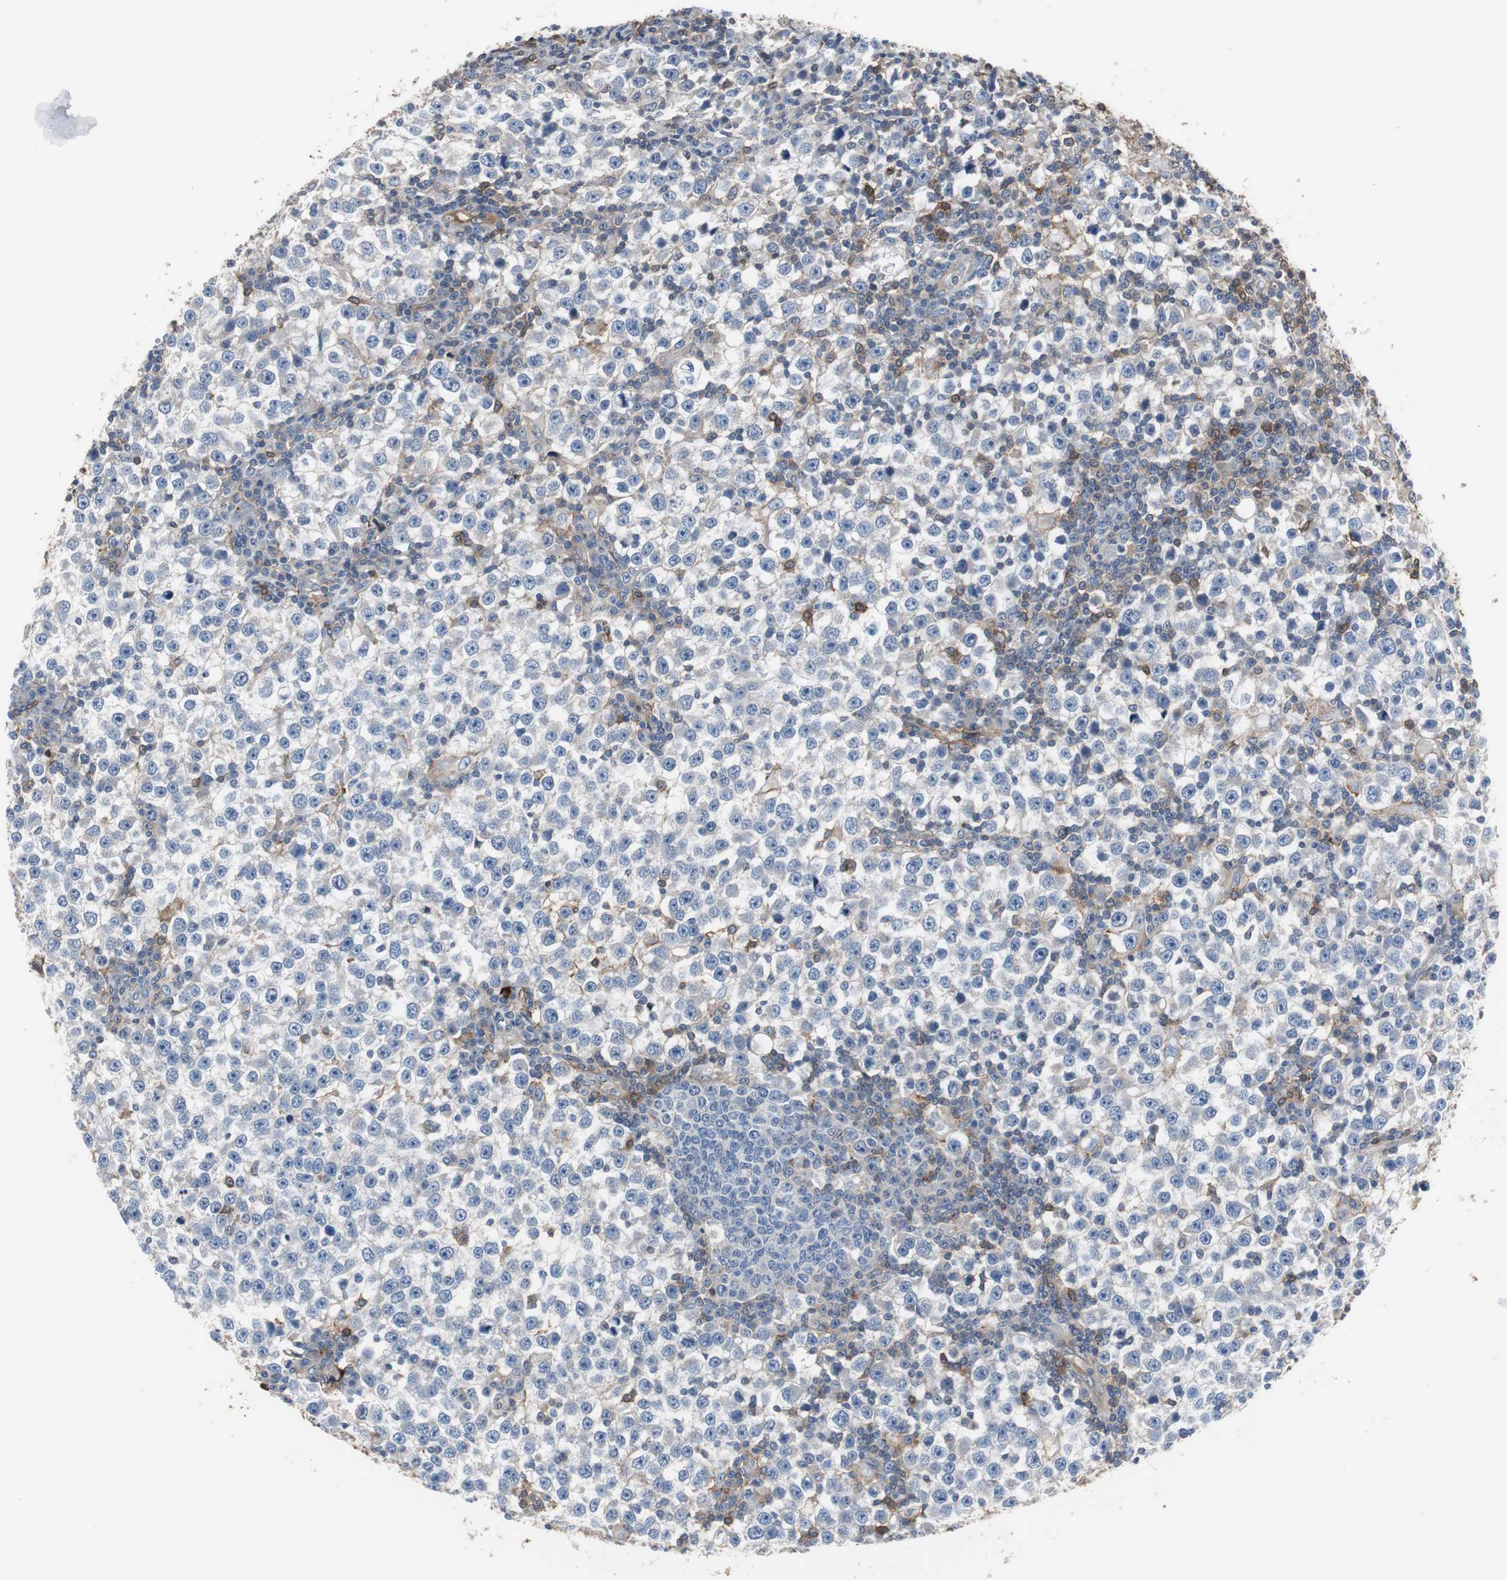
{"staining": {"intensity": "negative", "quantity": "none", "location": "none"}, "tissue": "testis cancer", "cell_type": "Tumor cells", "image_type": "cancer", "snomed": [{"axis": "morphology", "description": "Seminoma, NOS"}, {"axis": "topography", "description": "Testis"}], "caption": "Tumor cells show no significant staining in testis cancer.", "gene": "ANXA4", "patient": {"sex": "male", "age": 65}}